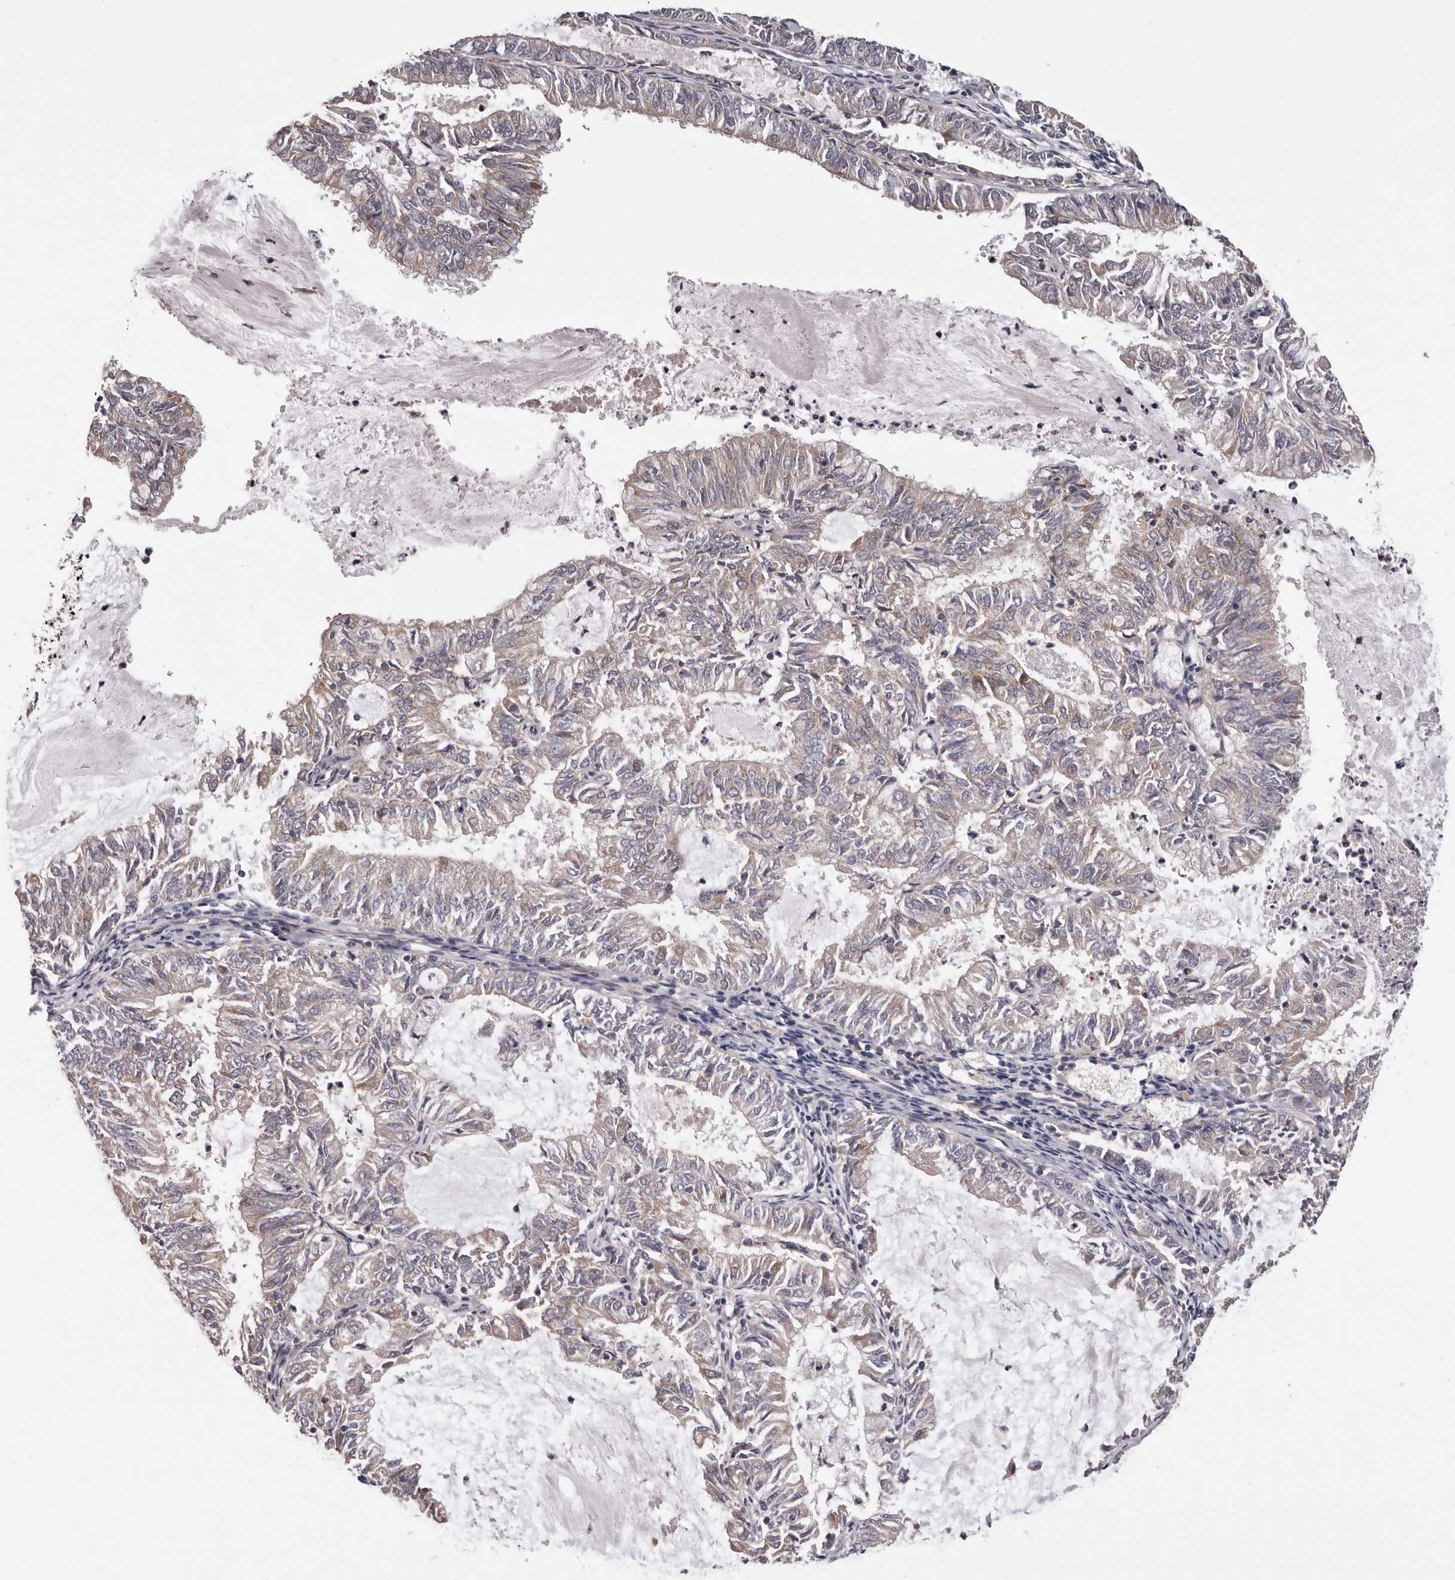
{"staining": {"intensity": "negative", "quantity": "none", "location": "none"}, "tissue": "endometrial cancer", "cell_type": "Tumor cells", "image_type": "cancer", "snomed": [{"axis": "morphology", "description": "Adenocarcinoma, NOS"}, {"axis": "topography", "description": "Endometrium"}], "caption": "High power microscopy photomicrograph of an IHC image of endometrial adenocarcinoma, revealing no significant staining in tumor cells. Brightfield microscopy of IHC stained with DAB (3,3'-diaminobenzidine) (brown) and hematoxylin (blue), captured at high magnification.", "gene": "VPS37A", "patient": {"sex": "female", "age": 57}}